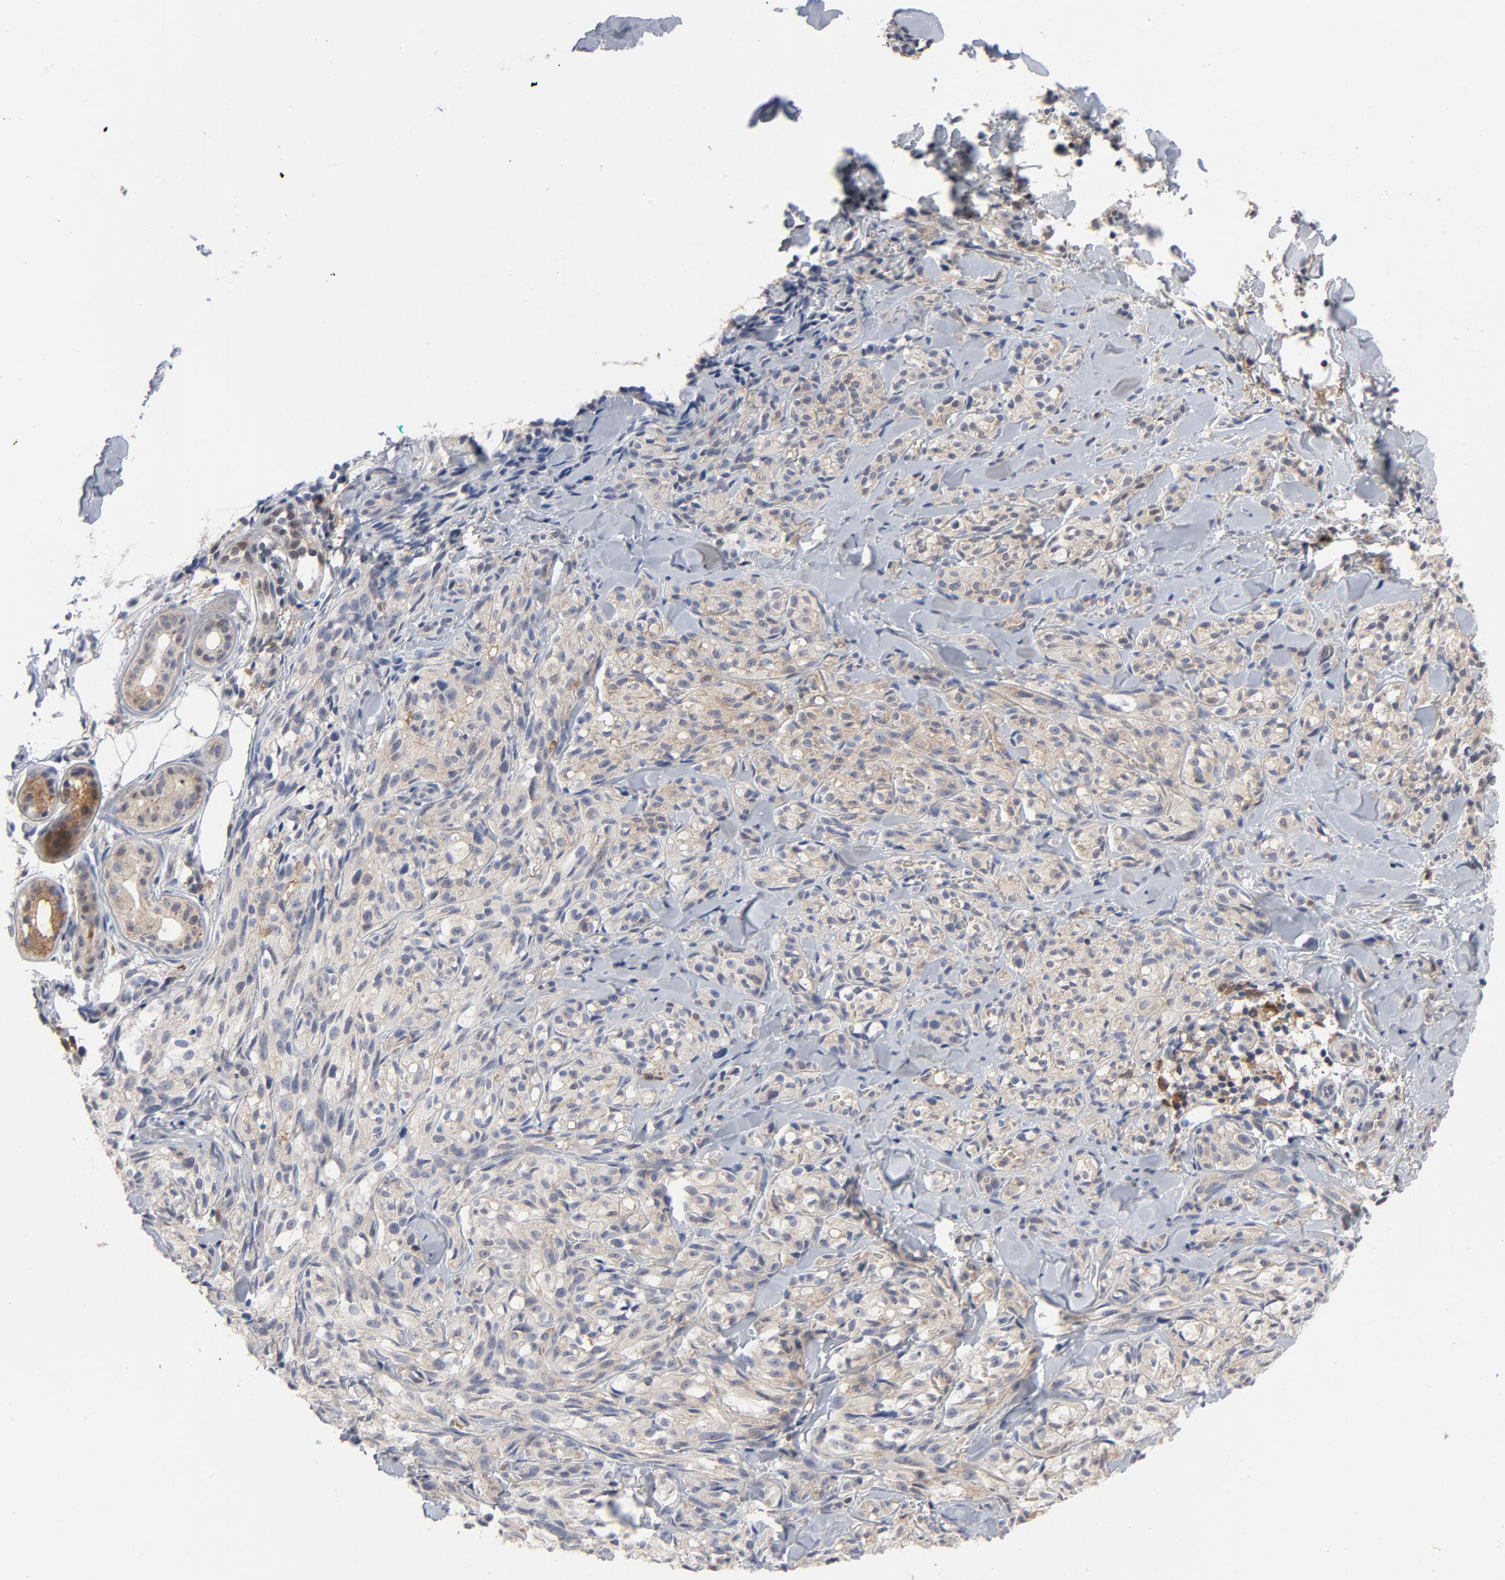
{"staining": {"intensity": "weak", "quantity": ">75%", "location": "cytoplasmic/membranous"}, "tissue": "melanoma", "cell_type": "Tumor cells", "image_type": "cancer", "snomed": [{"axis": "morphology", "description": "Malignant melanoma, Metastatic site"}, {"axis": "topography", "description": "Skin"}], "caption": "Tumor cells reveal low levels of weak cytoplasmic/membranous positivity in approximately >75% of cells in malignant melanoma (metastatic site).", "gene": "PRDX1", "patient": {"sex": "female", "age": 66}}